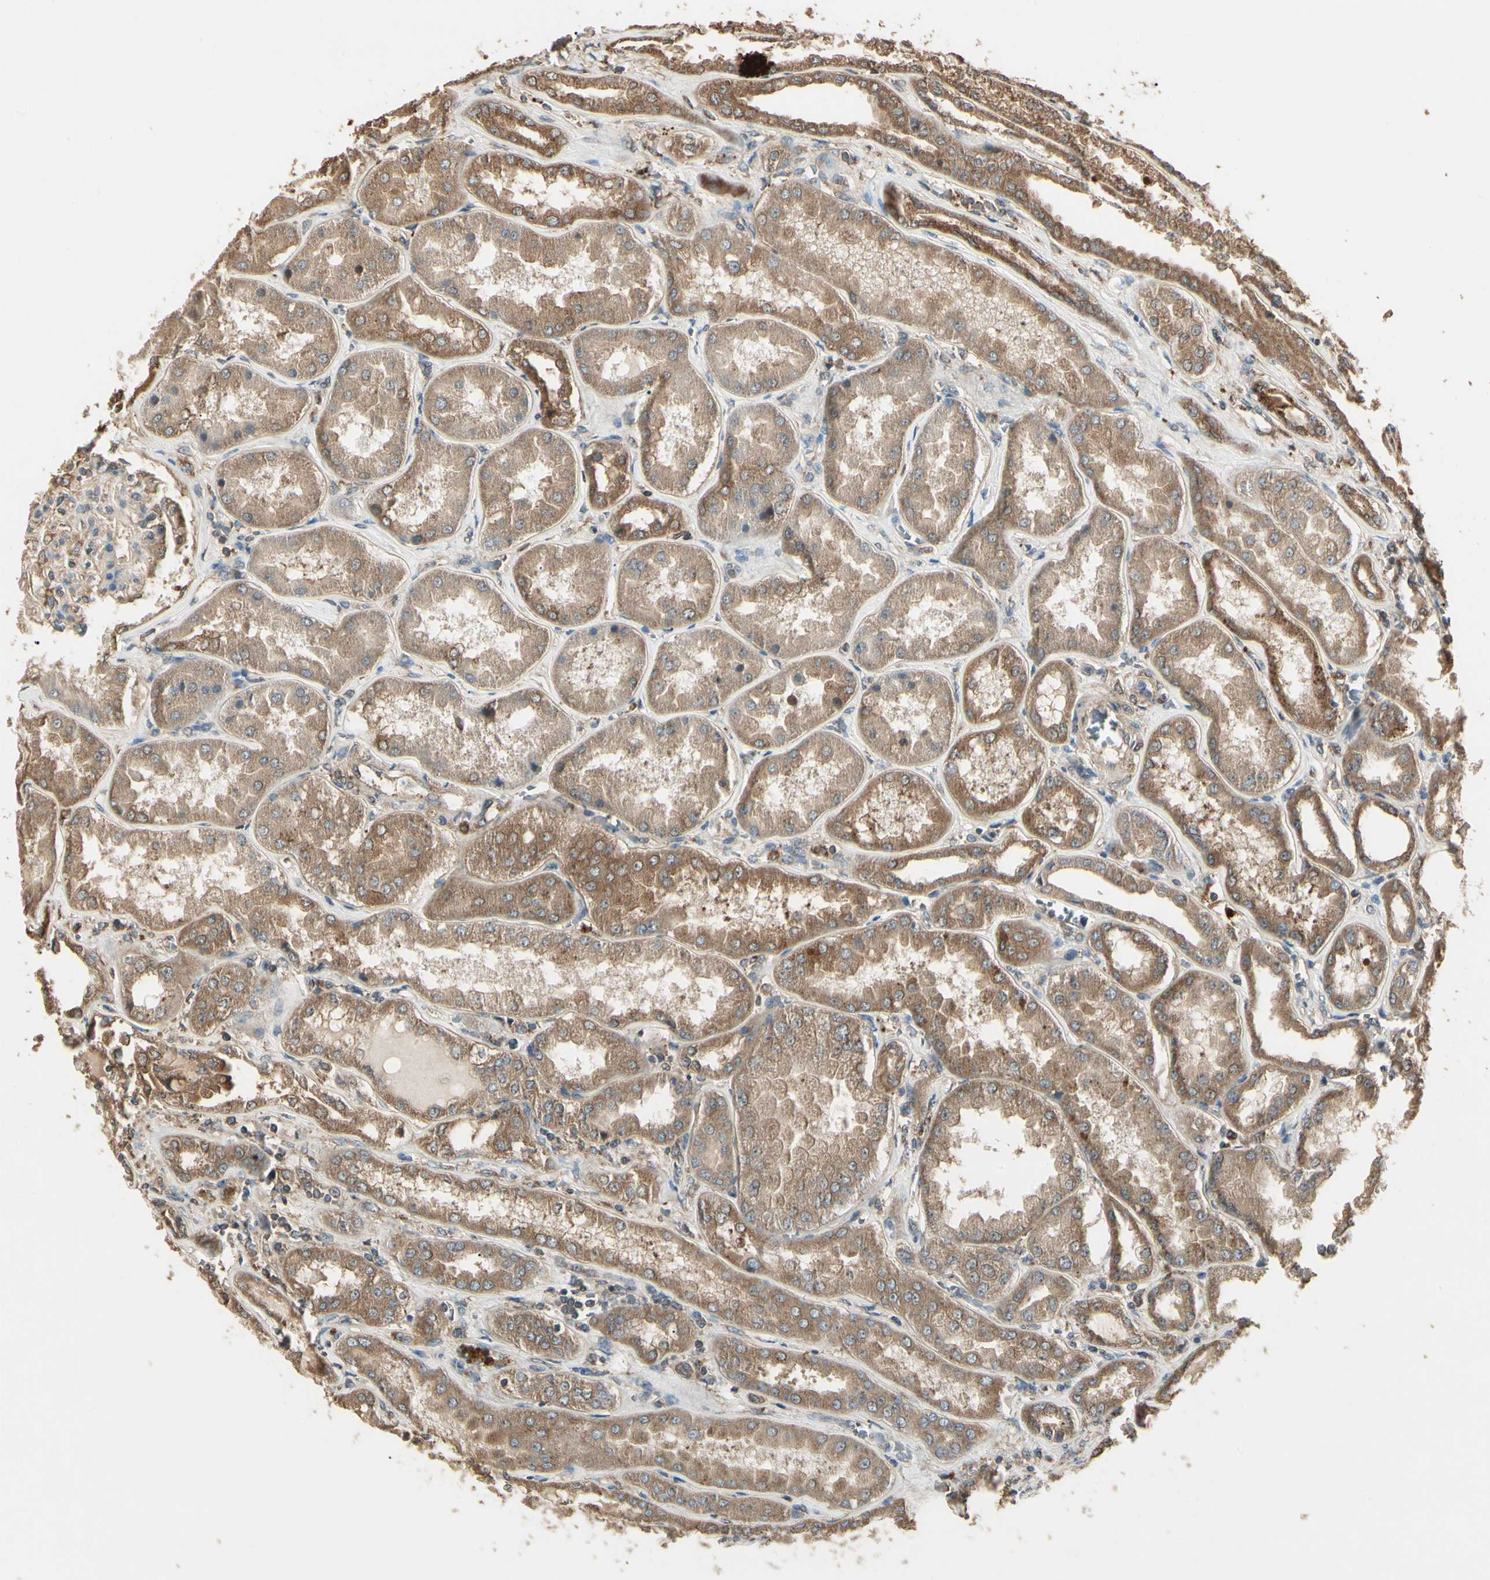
{"staining": {"intensity": "moderate", "quantity": ">75%", "location": "cytoplasmic/membranous"}, "tissue": "kidney", "cell_type": "Cells in glomeruli", "image_type": "normal", "snomed": [{"axis": "morphology", "description": "Normal tissue, NOS"}, {"axis": "topography", "description": "Kidney"}], "caption": "Protein expression analysis of benign kidney displays moderate cytoplasmic/membranous positivity in about >75% of cells in glomeruli.", "gene": "CCT7", "patient": {"sex": "female", "age": 56}}